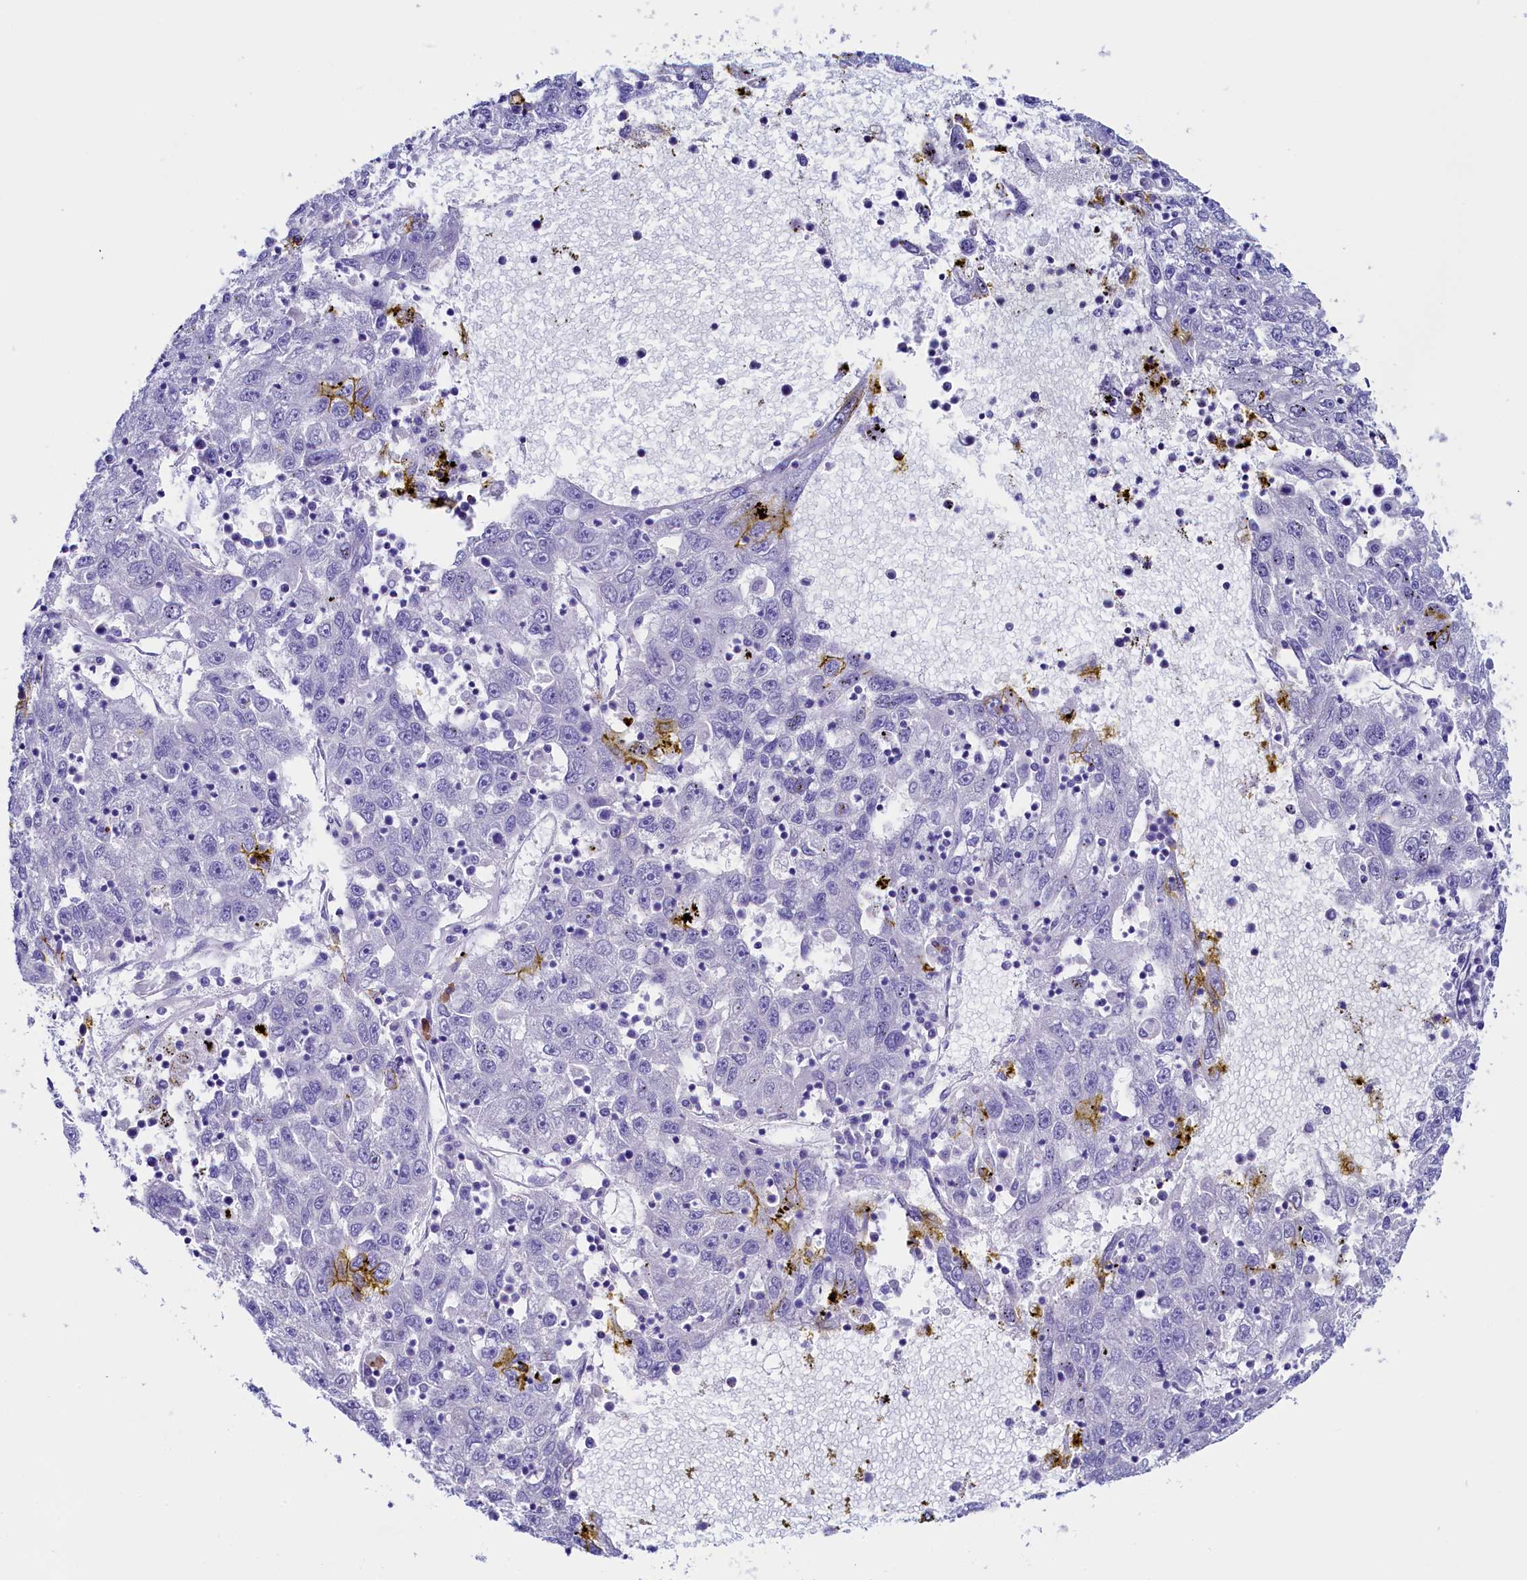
{"staining": {"intensity": "negative", "quantity": "none", "location": "none"}, "tissue": "liver cancer", "cell_type": "Tumor cells", "image_type": "cancer", "snomed": [{"axis": "morphology", "description": "Carcinoma, Hepatocellular, NOS"}, {"axis": "topography", "description": "Liver"}], "caption": "Human liver hepatocellular carcinoma stained for a protein using immunohistochemistry exhibits no expression in tumor cells.", "gene": "FLYWCH2", "patient": {"sex": "male", "age": 49}}